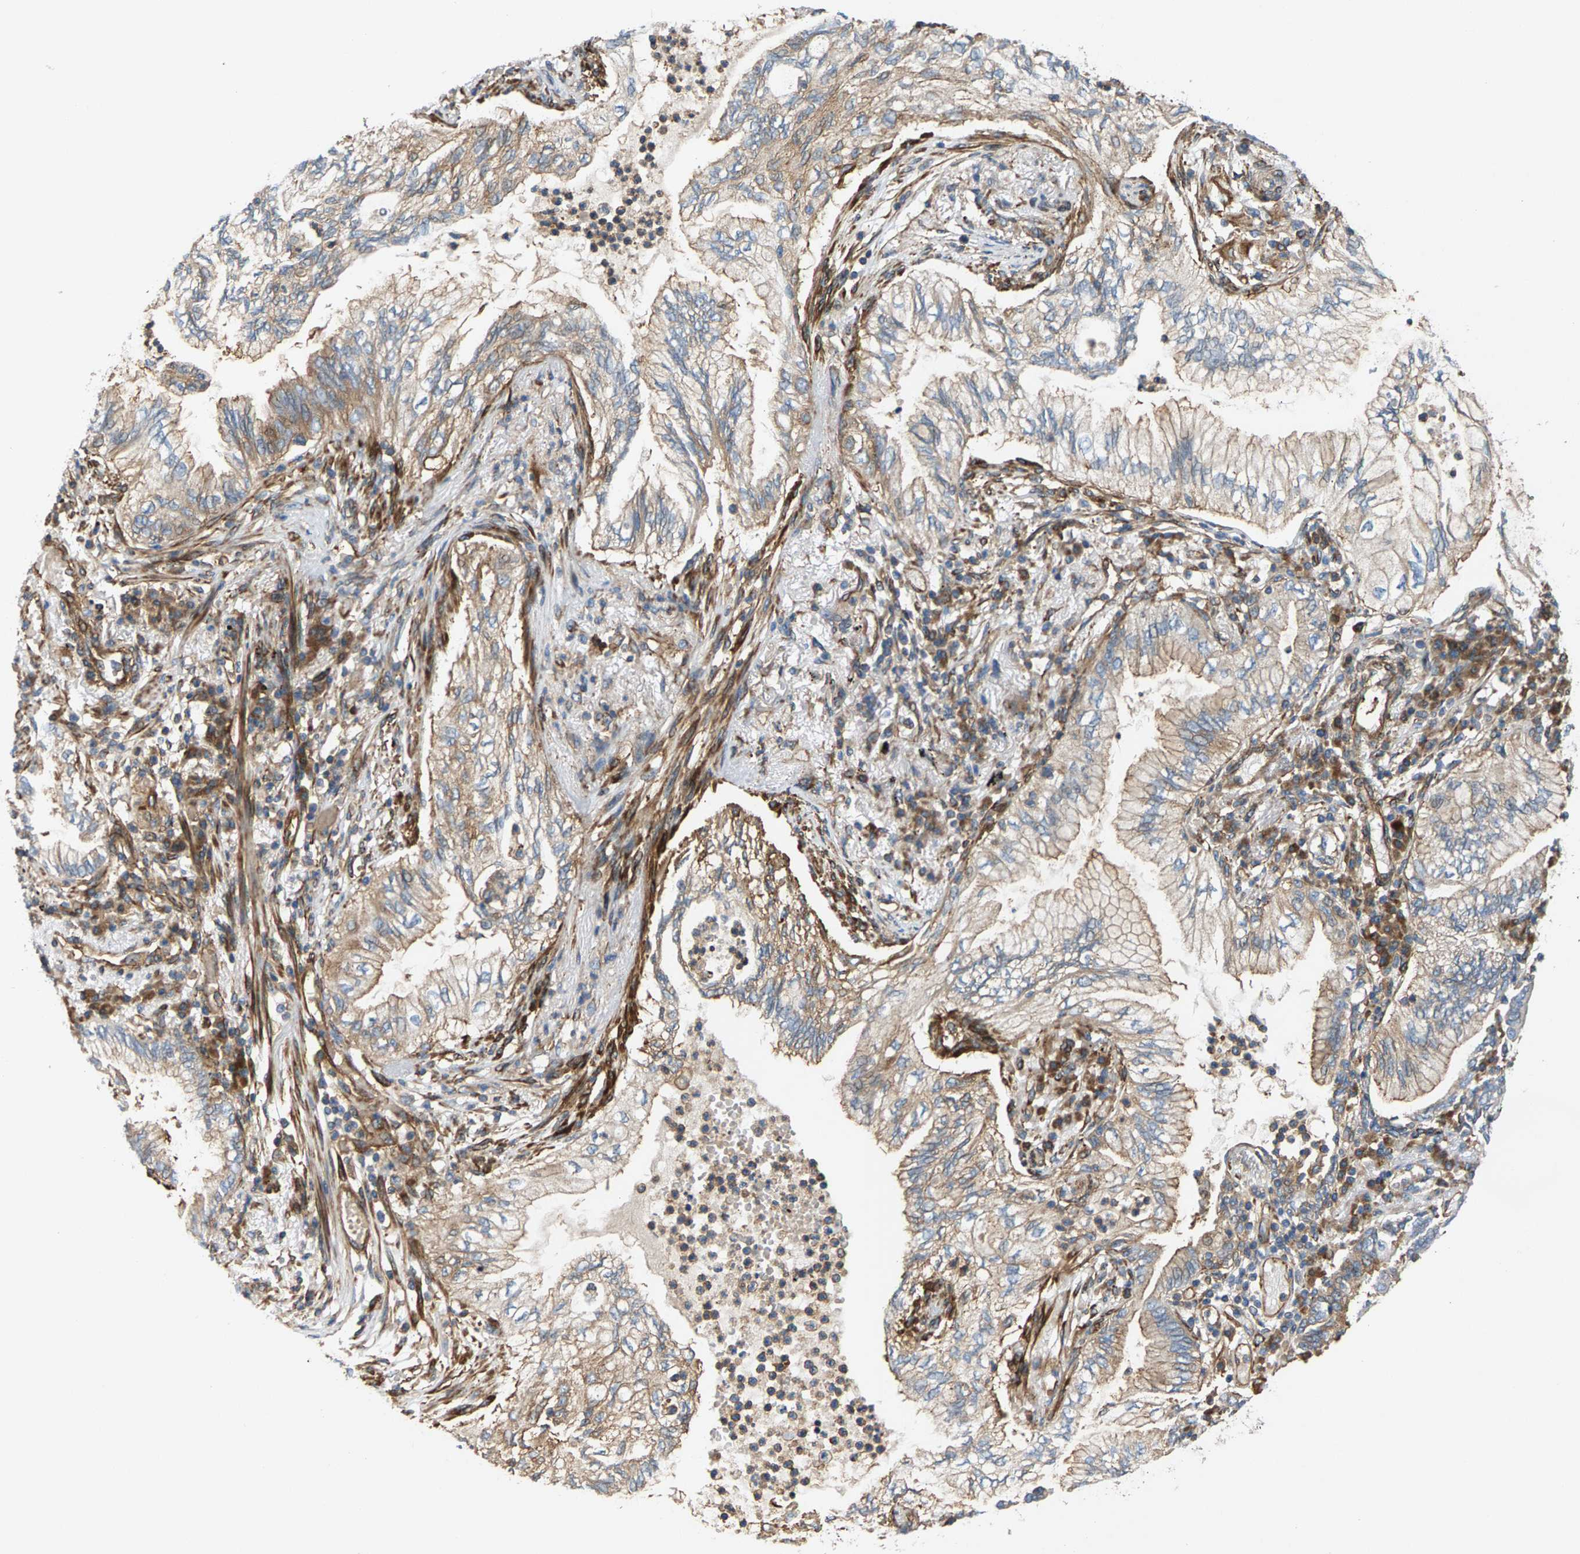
{"staining": {"intensity": "moderate", "quantity": ">75%", "location": "cytoplasmic/membranous"}, "tissue": "lung cancer", "cell_type": "Tumor cells", "image_type": "cancer", "snomed": [{"axis": "morphology", "description": "Normal tissue, NOS"}, {"axis": "morphology", "description": "Adenocarcinoma, NOS"}, {"axis": "topography", "description": "Bronchus"}, {"axis": "topography", "description": "Lung"}], "caption": "Lung cancer (adenocarcinoma) was stained to show a protein in brown. There is medium levels of moderate cytoplasmic/membranous positivity in about >75% of tumor cells.", "gene": "PDCL", "patient": {"sex": "female", "age": 70}}